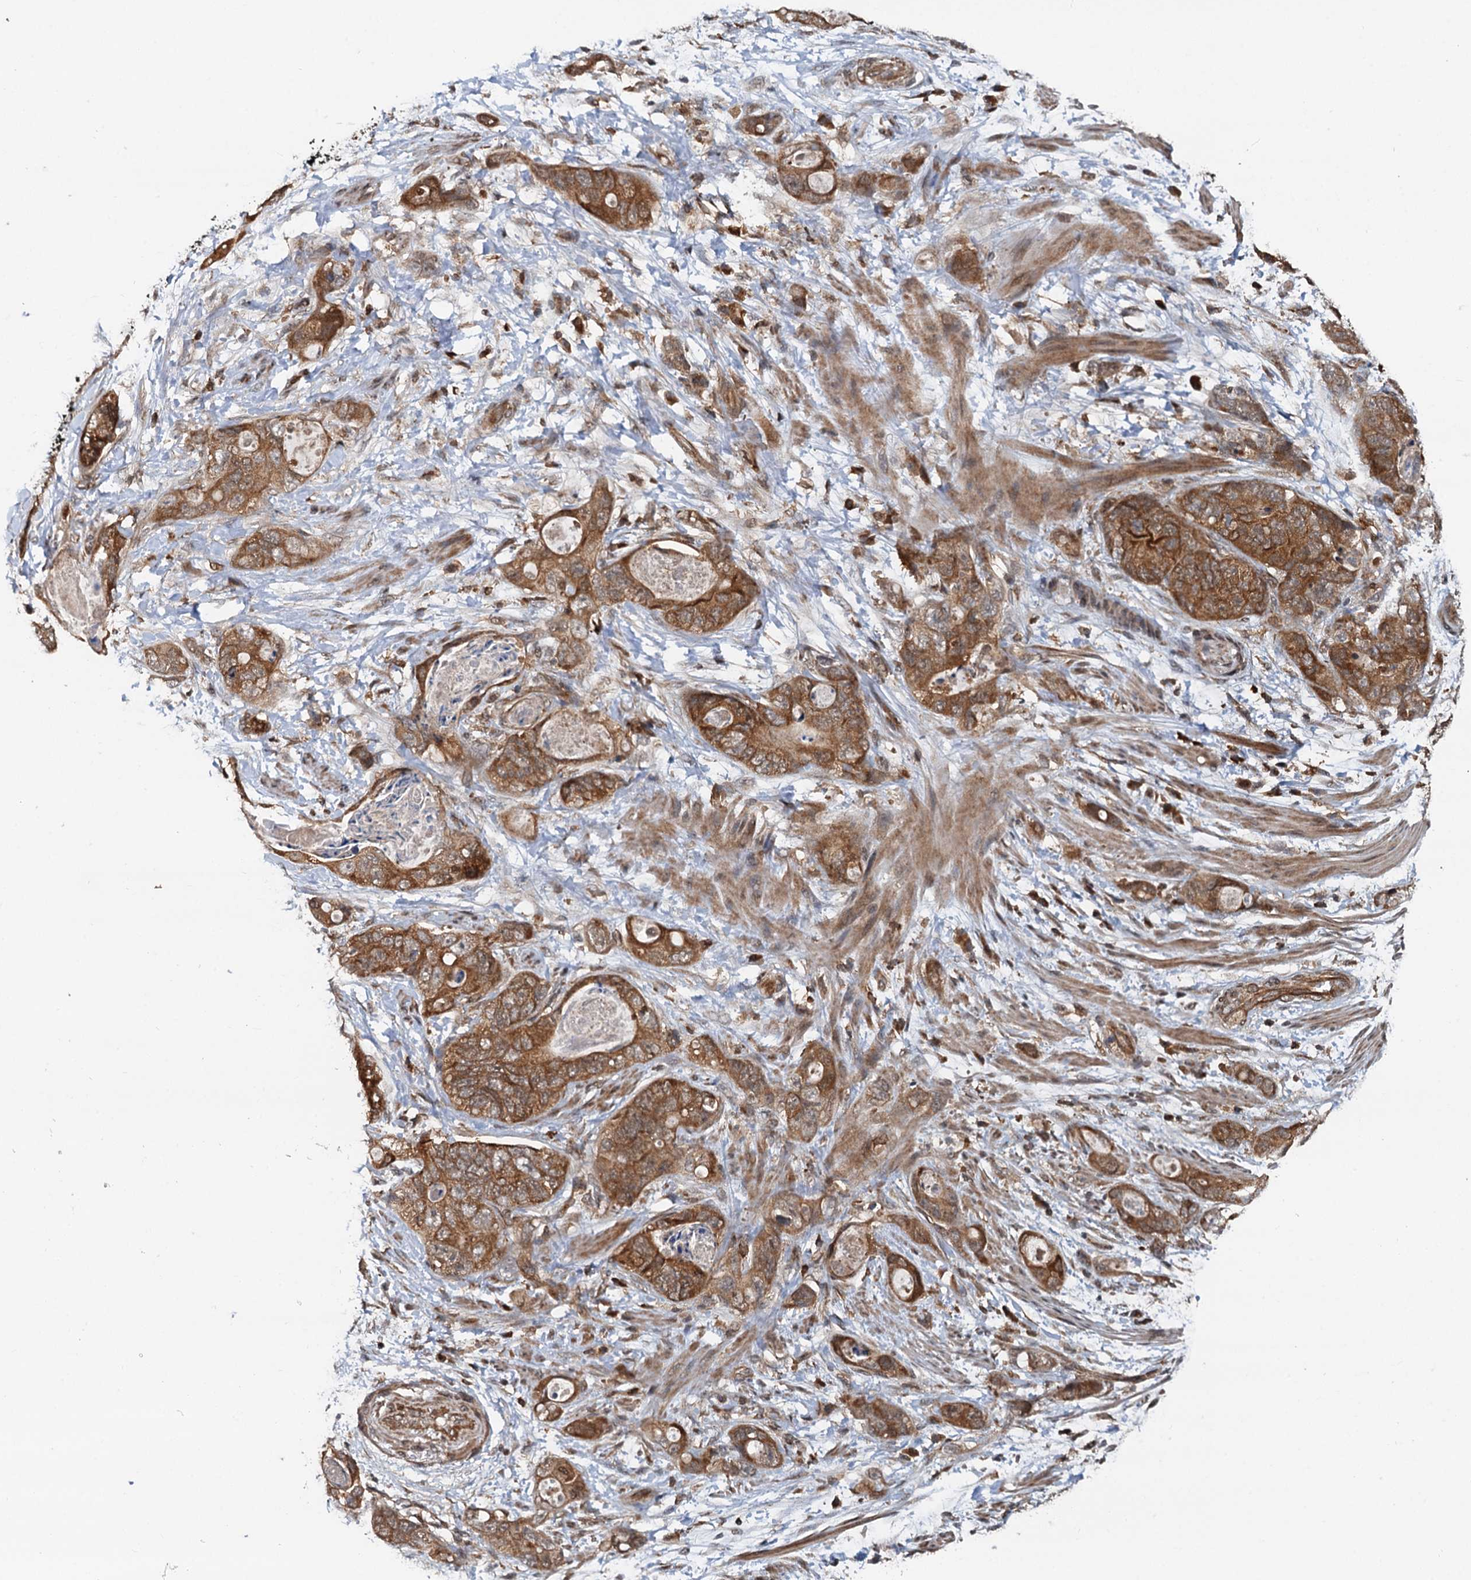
{"staining": {"intensity": "moderate", "quantity": ">75%", "location": "cytoplasmic/membranous"}, "tissue": "stomach cancer", "cell_type": "Tumor cells", "image_type": "cancer", "snomed": [{"axis": "morphology", "description": "Adenocarcinoma, NOS"}, {"axis": "topography", "description": "Stomach"}], "caption": "The immunohistochemical stain shows moderate cytoplasmic/membranous positivity in tumor cells of adenocarcinoma (stomach) tissue.", "gene": "STUB1", "patient": {"sex": "female", "age": 89}}